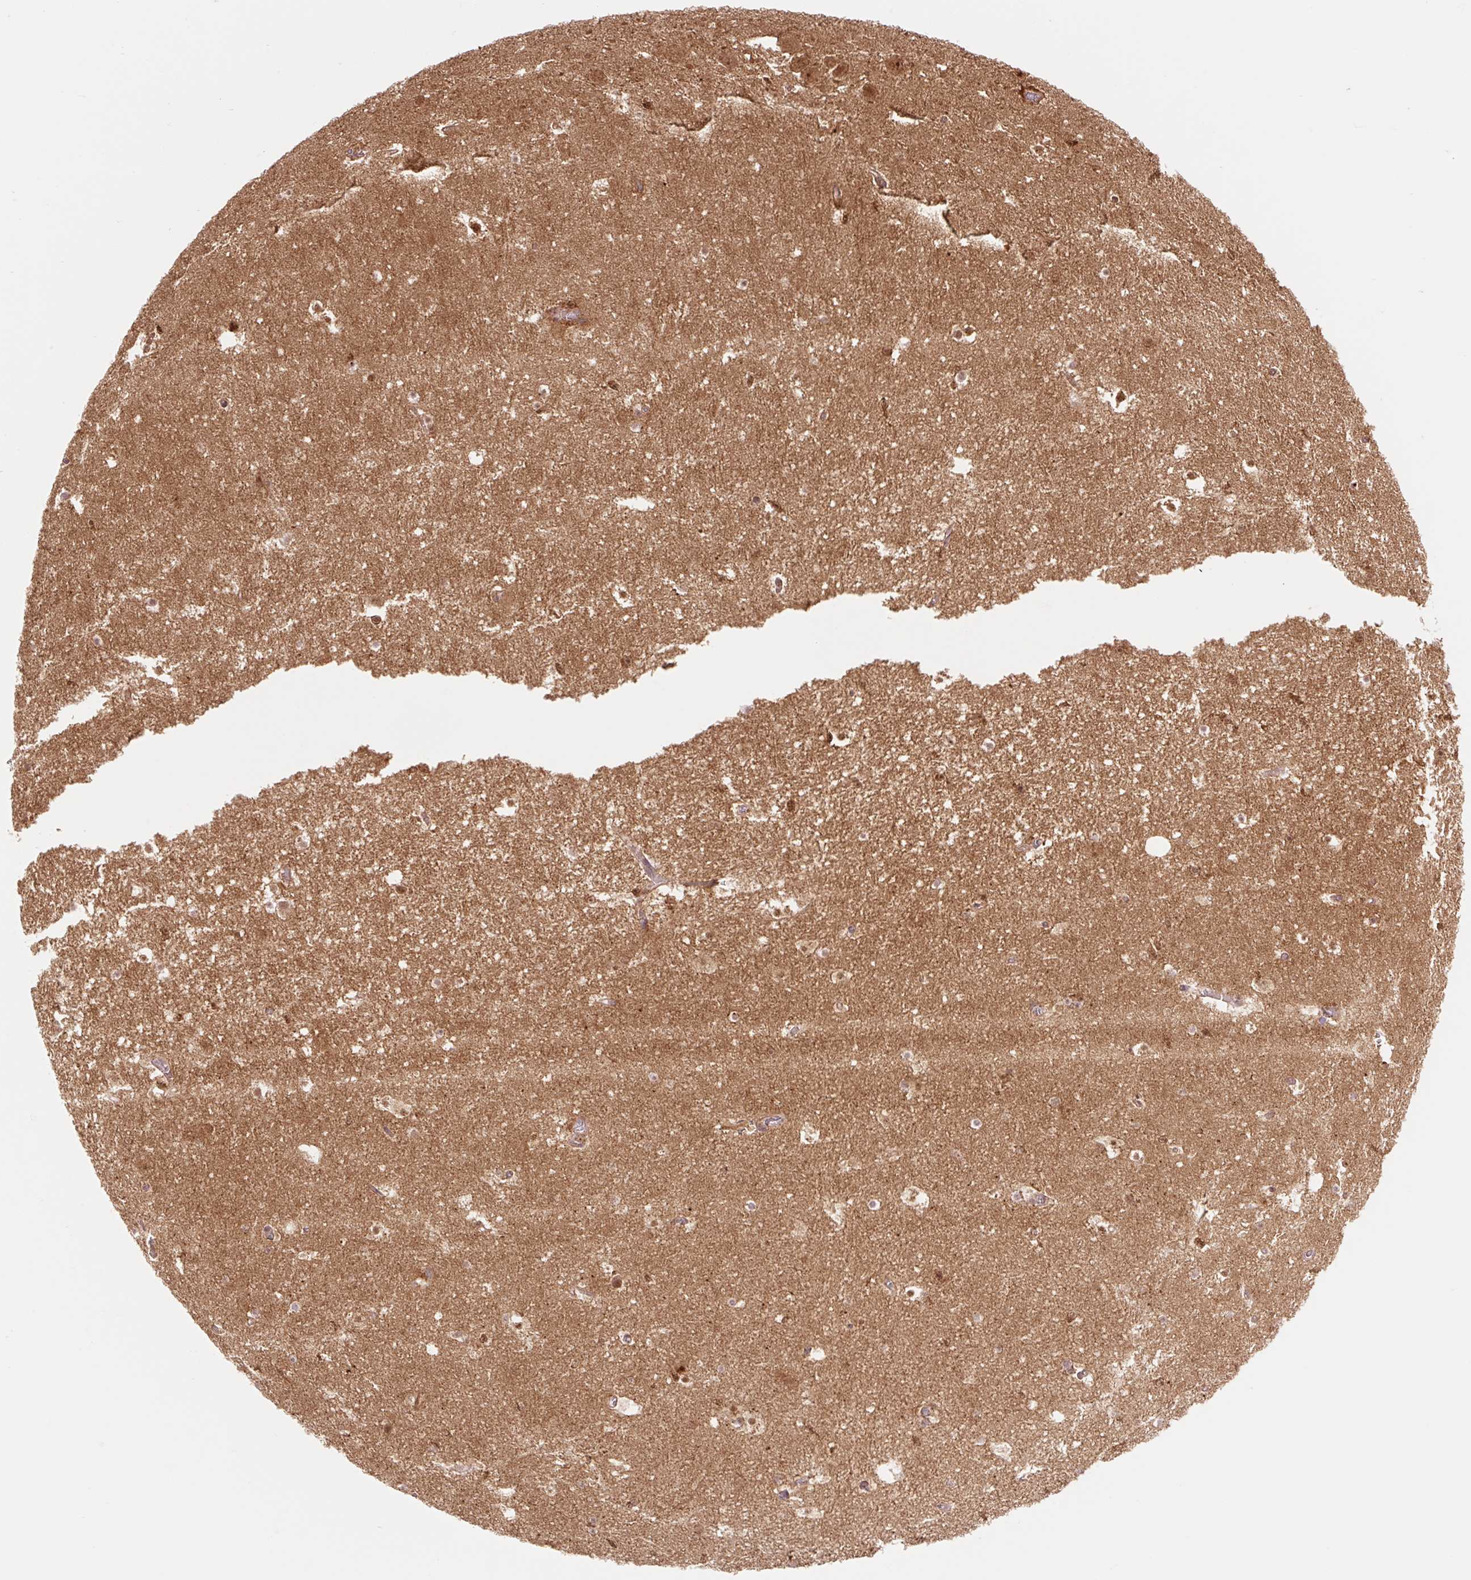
{"staining": {"intensity": "moderate", "quantity": "<25%", "location": "cytoplasmic/membranous"}, "tissue": "hippocampus", "cell_type": "Glial cells", "image_type": "normal", "snomed": [{"axis": "morphology", "description": "Normal tissue, NOS"}, {"axis": "topography", "description": "Hippocampus"}], "caption": "A photomicrograph of human hippocampus stained for a protein shows moderate cytoplasmic/membranous brown staining in glial cells.", "gene": "VPS4A", "patient": {"sex": "female", "age": 42}}